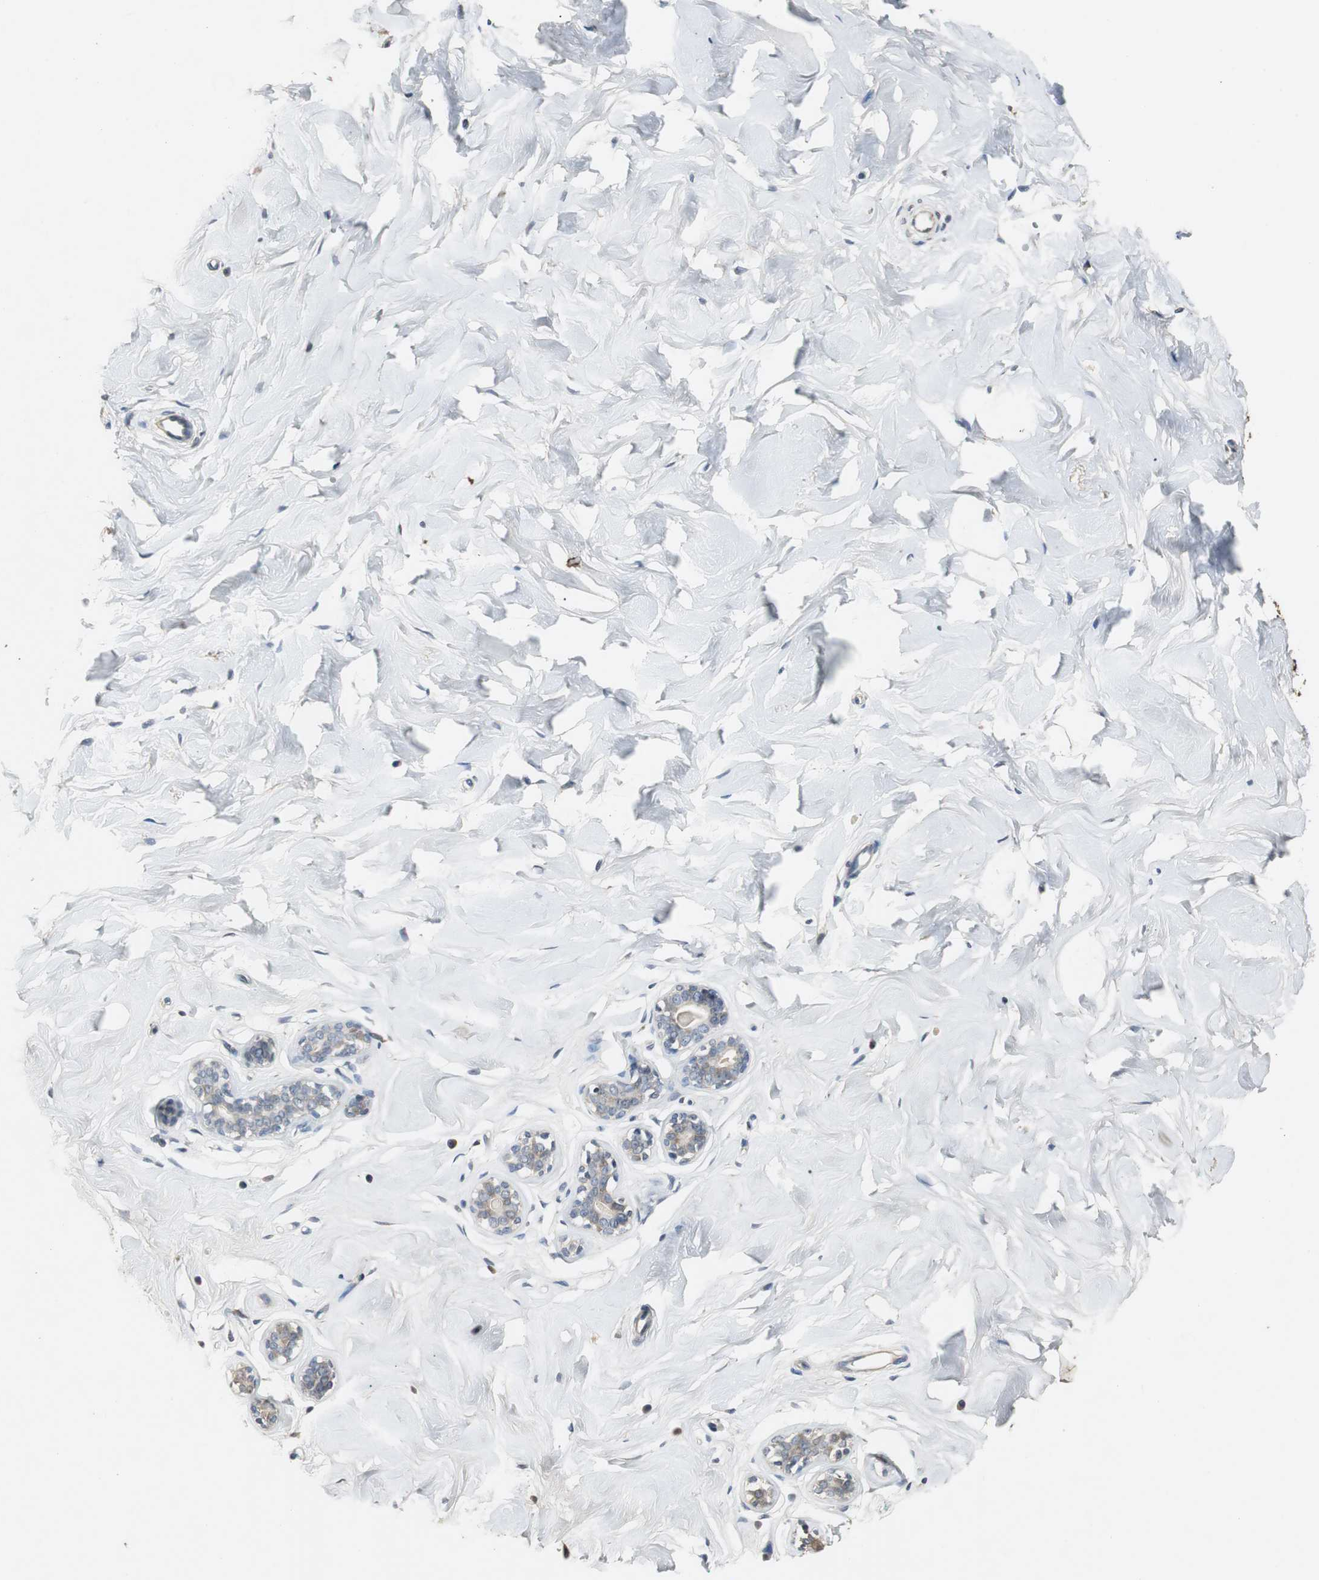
{"staining": {"intensity": "negative", "quantity": "none", "location": "none"}, "tissue": "breast", "cell_type": "Adipocytes", "image_type": "normal", "snomed": [{"axis": "morphology", "description": "Normal tissue, NOS"}, {"axis": "topography", "description": "Breast"}], "caption": "Immunohistochemistry photomicrograph of unremarkable breast: human breast stained with DAB (3,3'-diaminobenzidine) shows no significant protein positivity in adipocytes.", "gene": "PTPRN2", "patient": {"sex": "female", "age": 23}}